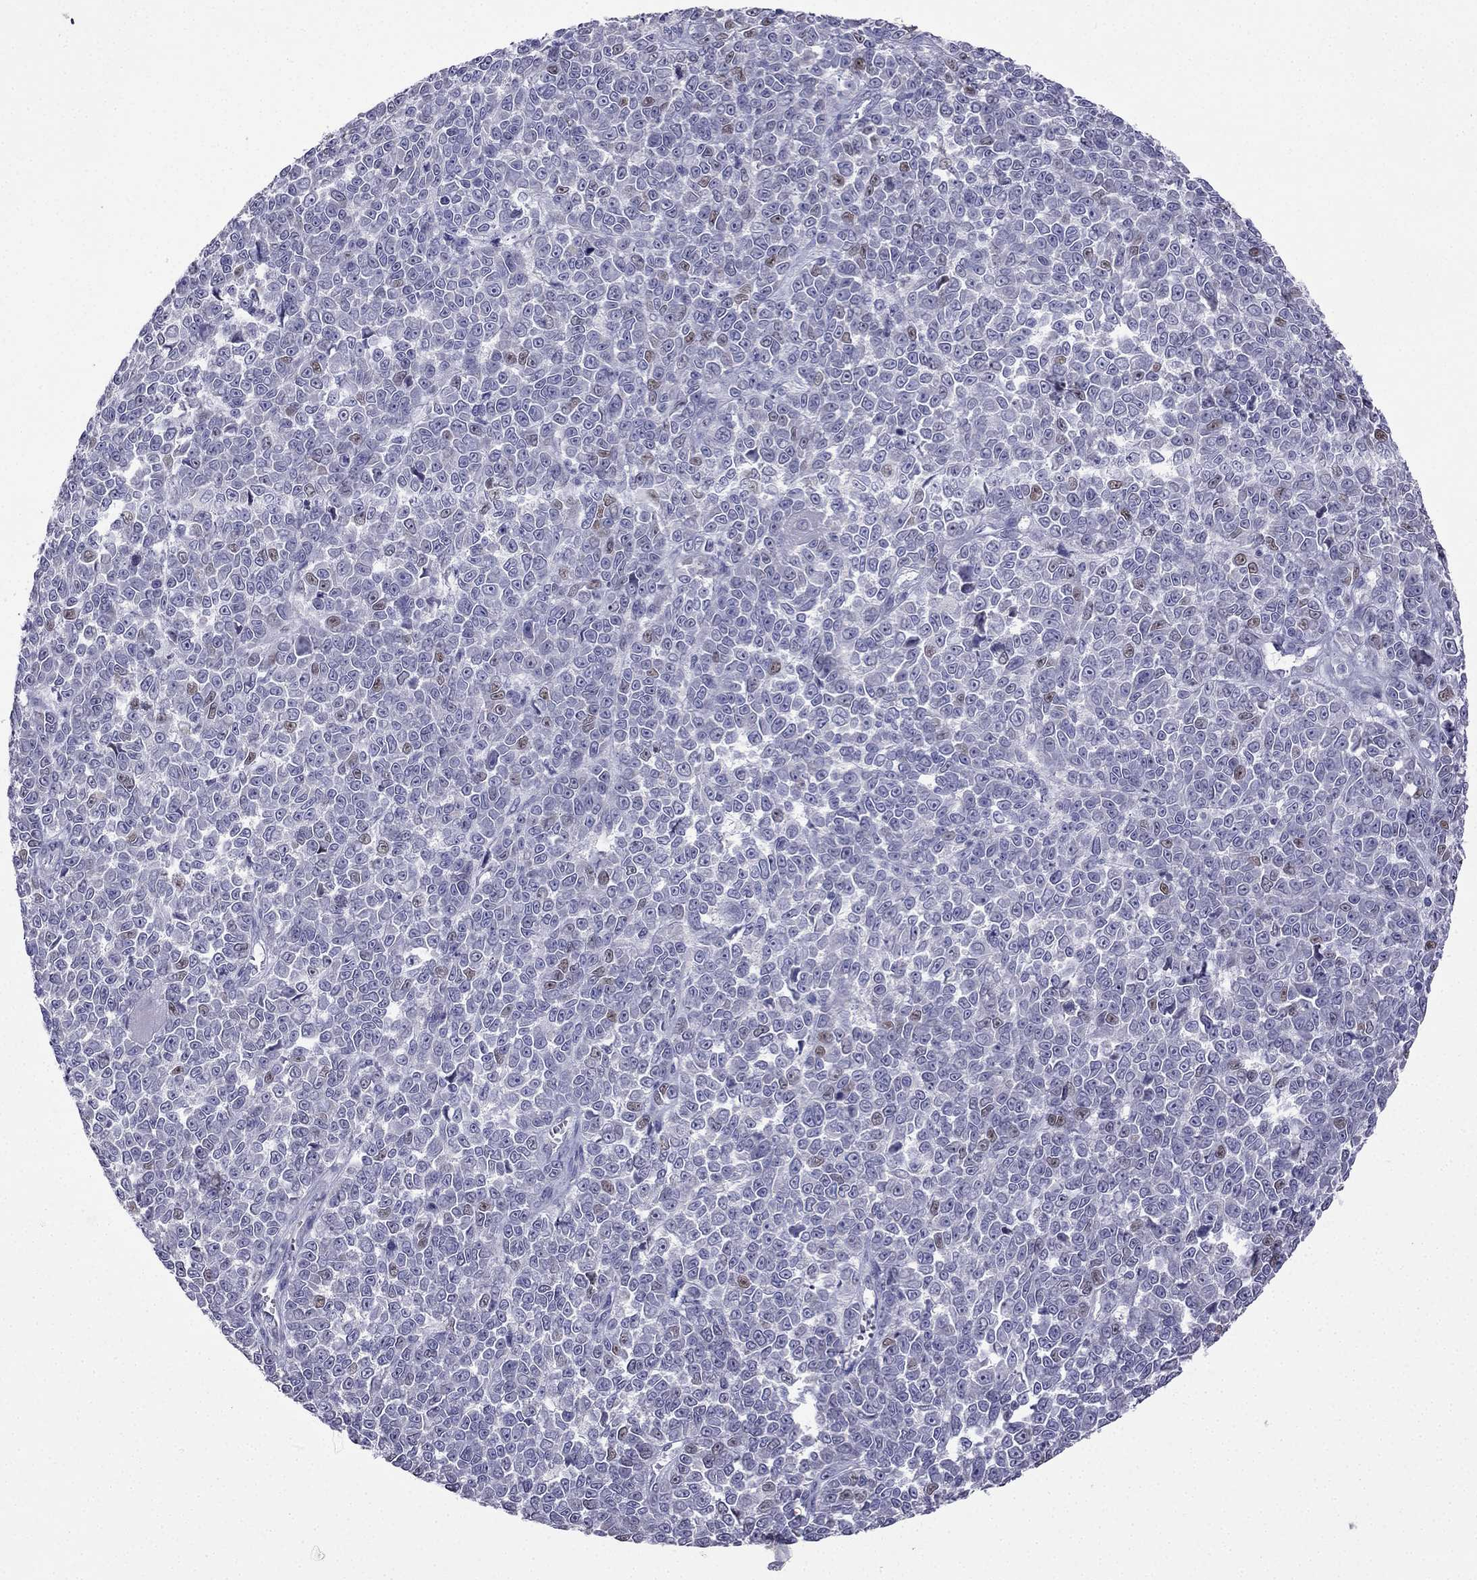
{"staining": {"intensity": "moderate", "quantity": "<25%", "location": "nuclear"}, "tissue": "melanoma", "cell_type": "Tumor cells", "image_type": "cancer", "snomed": [{"axis": "morphology", "description": "Malignant melanoma, NOS"}, {"axis": "topography", "description": "Skin"}], "caption": "Tumor cells demonstrate low levels of moderate nuclear staining in approximately <25% of cells in malignant melanoma. The protein is shown in brown color, while the nuclei are stained blue.", "gene": "UHRF1", "patient": {"sex": "female", "age": 95}}